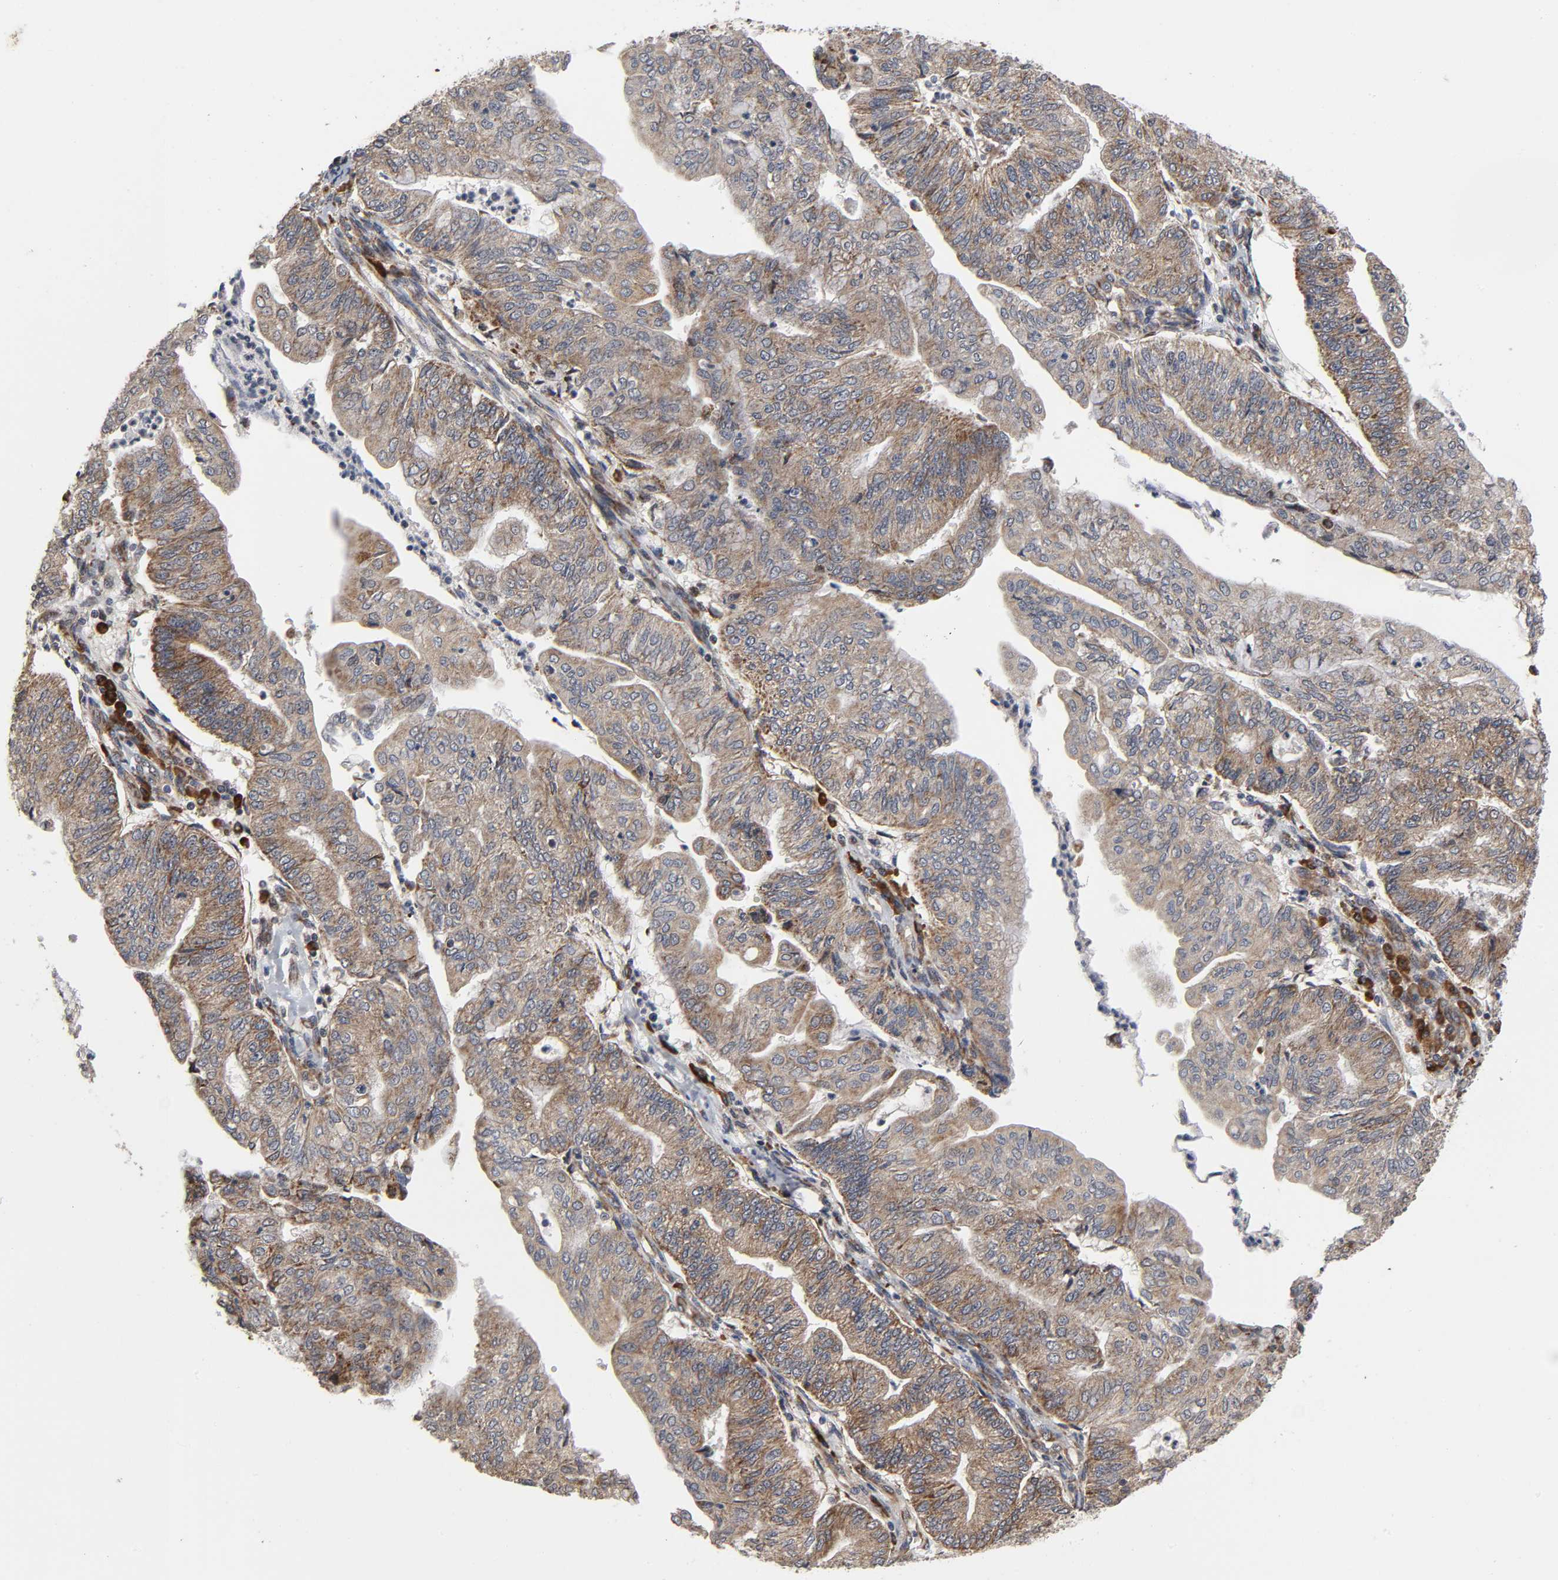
{"staining": {"intensity": "moderate", "quantity": ">75%", "location": "cytoplasmic/membranous"}, "tissue": "endometrial cancer", "cell_type": "Tumor cells", "image_type": "cancer", "snomed": [{"axis": "morphology", "description": "Adenocarcinoma, NOS"}, {"axis": "topography", "description": "Endometrium"}], "caption": "A brown stain labels moderate cytoplasmic/membranous staining of a protein in endometrial adenocarcinoma tumor cells. Using DAB (brown) and hematoxylin (blue) stains, captured at high magnification using brightfield microscopy.", "gene": "SLC30A9", "patient": {"sex": "female", "age": 59}}